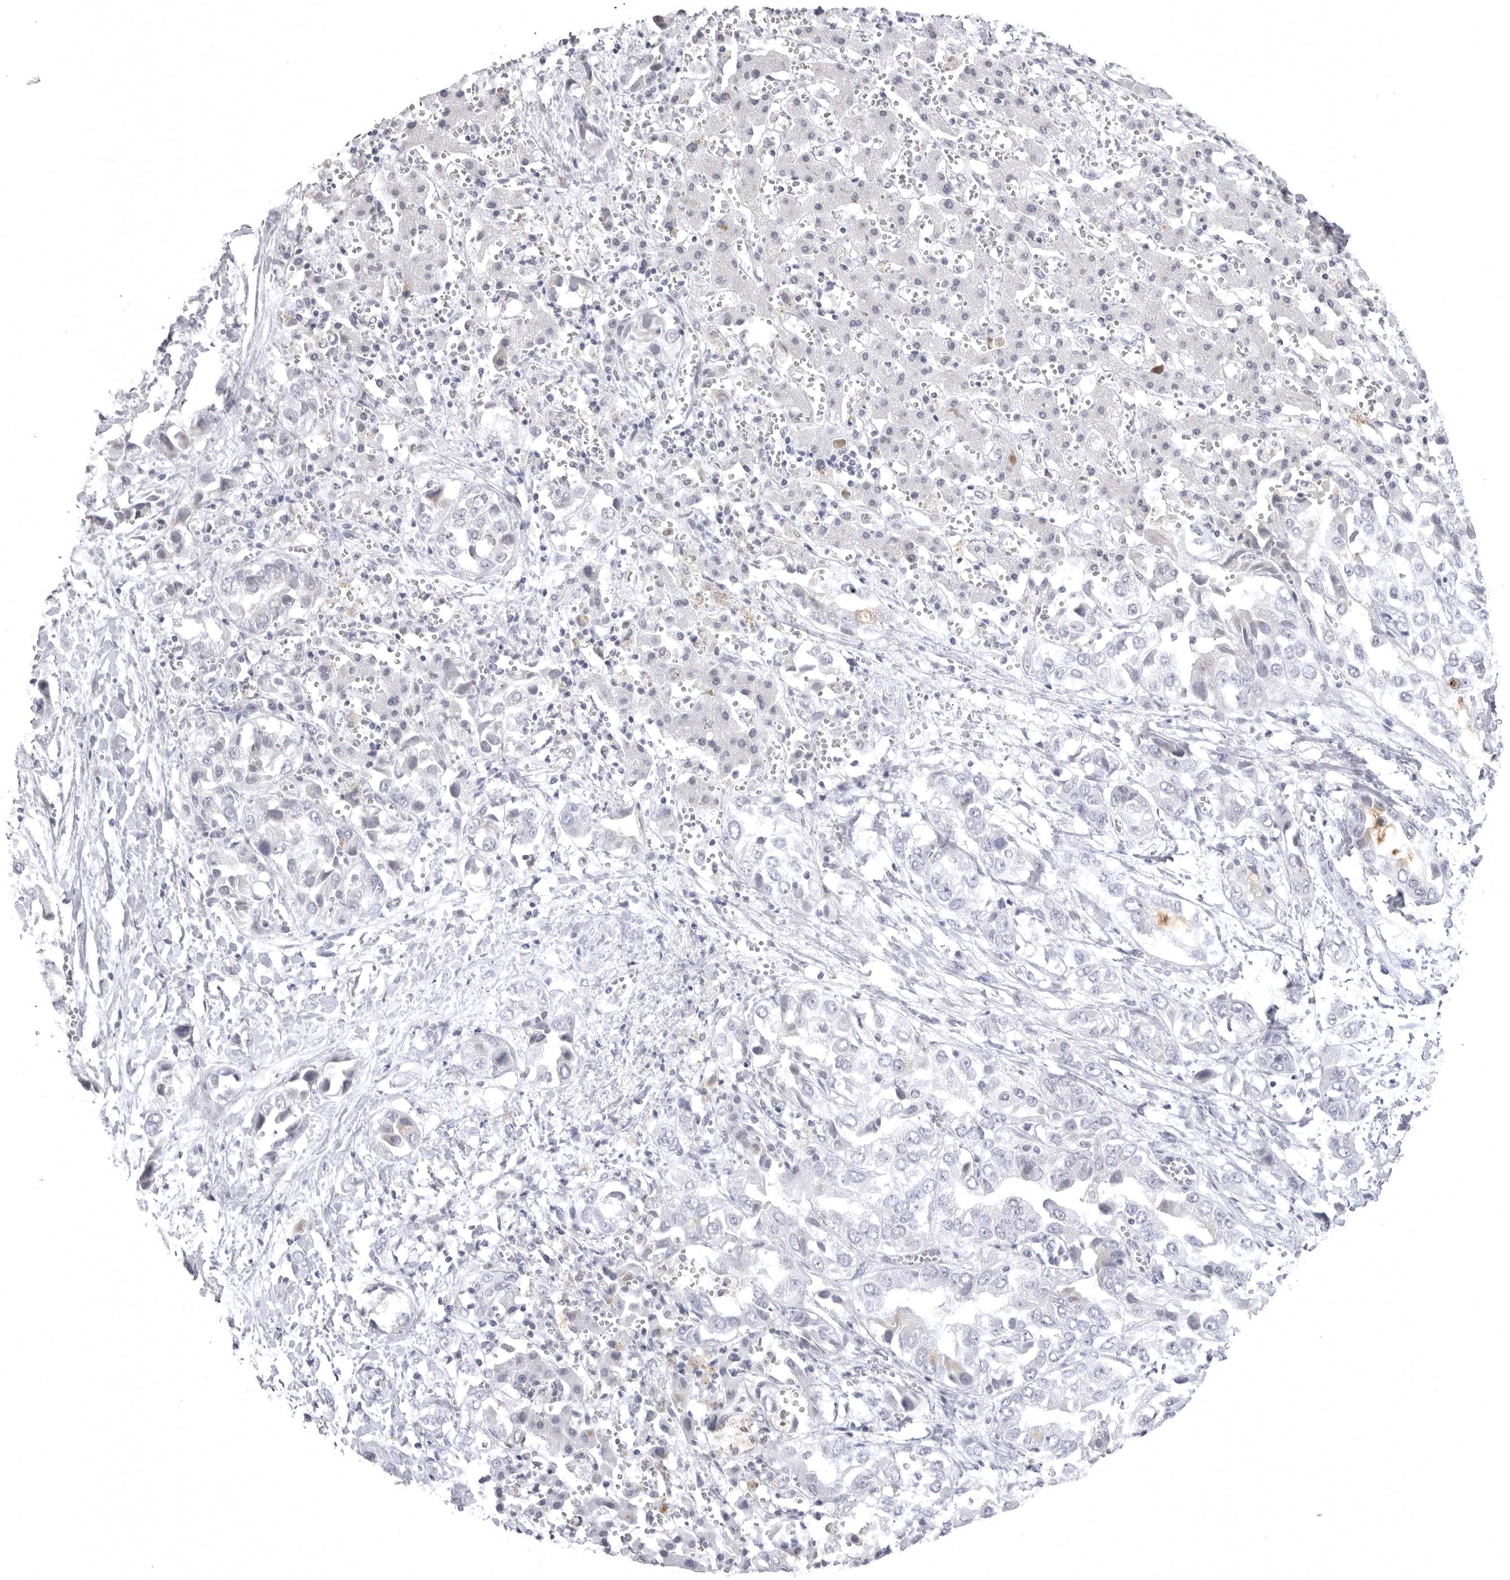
{"staining": {"intensity": "negative", "quantity": "none", "location": "none"}, "tissue": "liver cancer", "cell_type": "Tumor cells", "image_type": "cancer", "snomed": [{"axis": "morphology", "description": "Cholangiocarcinoma"}, {"axis": "topography", "description": "Liver"}], "caption": "Protein analysis of liver cholangiocarcinoma exhibits no significant positivity in tumor cells.", "gene": "PTK2B", "patient": {"sex": "female", "age": 52}}